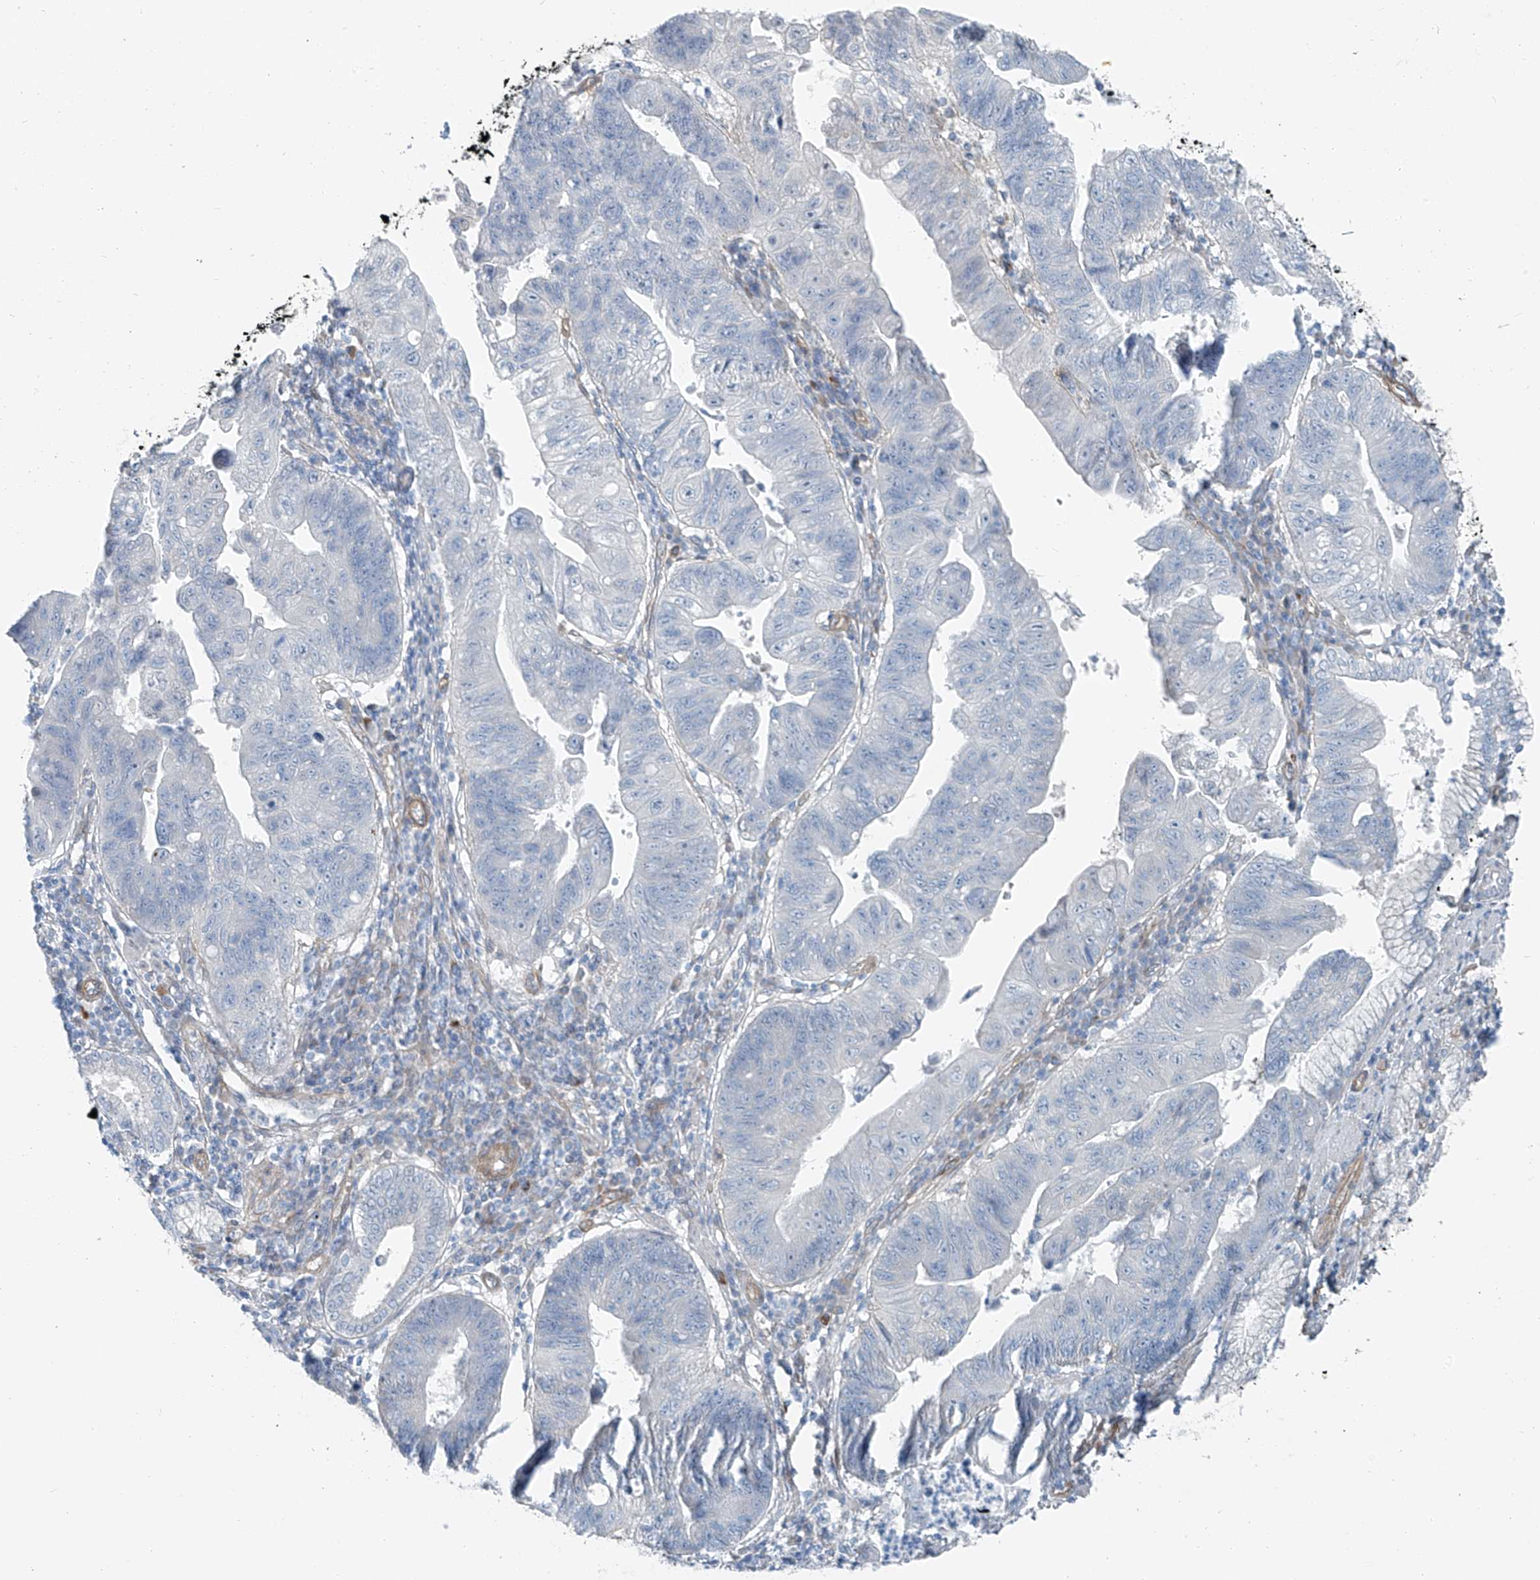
{"staining": {"intensity": "negative", "quantity": "none", "location": "none"}, "tissue": "stomach cancer", "cell_type": "Tumor cells", "image_type": "cancer", "snomed": [{"axis": "morphology", "description": "Adenocarcinoma, NOS"}, {"axis": "topography", "description": "Stomach"}], "caption": "This is an IHC micrograph of stomach cancer. There is no expression in tumor cells.", "gene": "TNS2", "patient": {"sex": "male", "age": 59}}